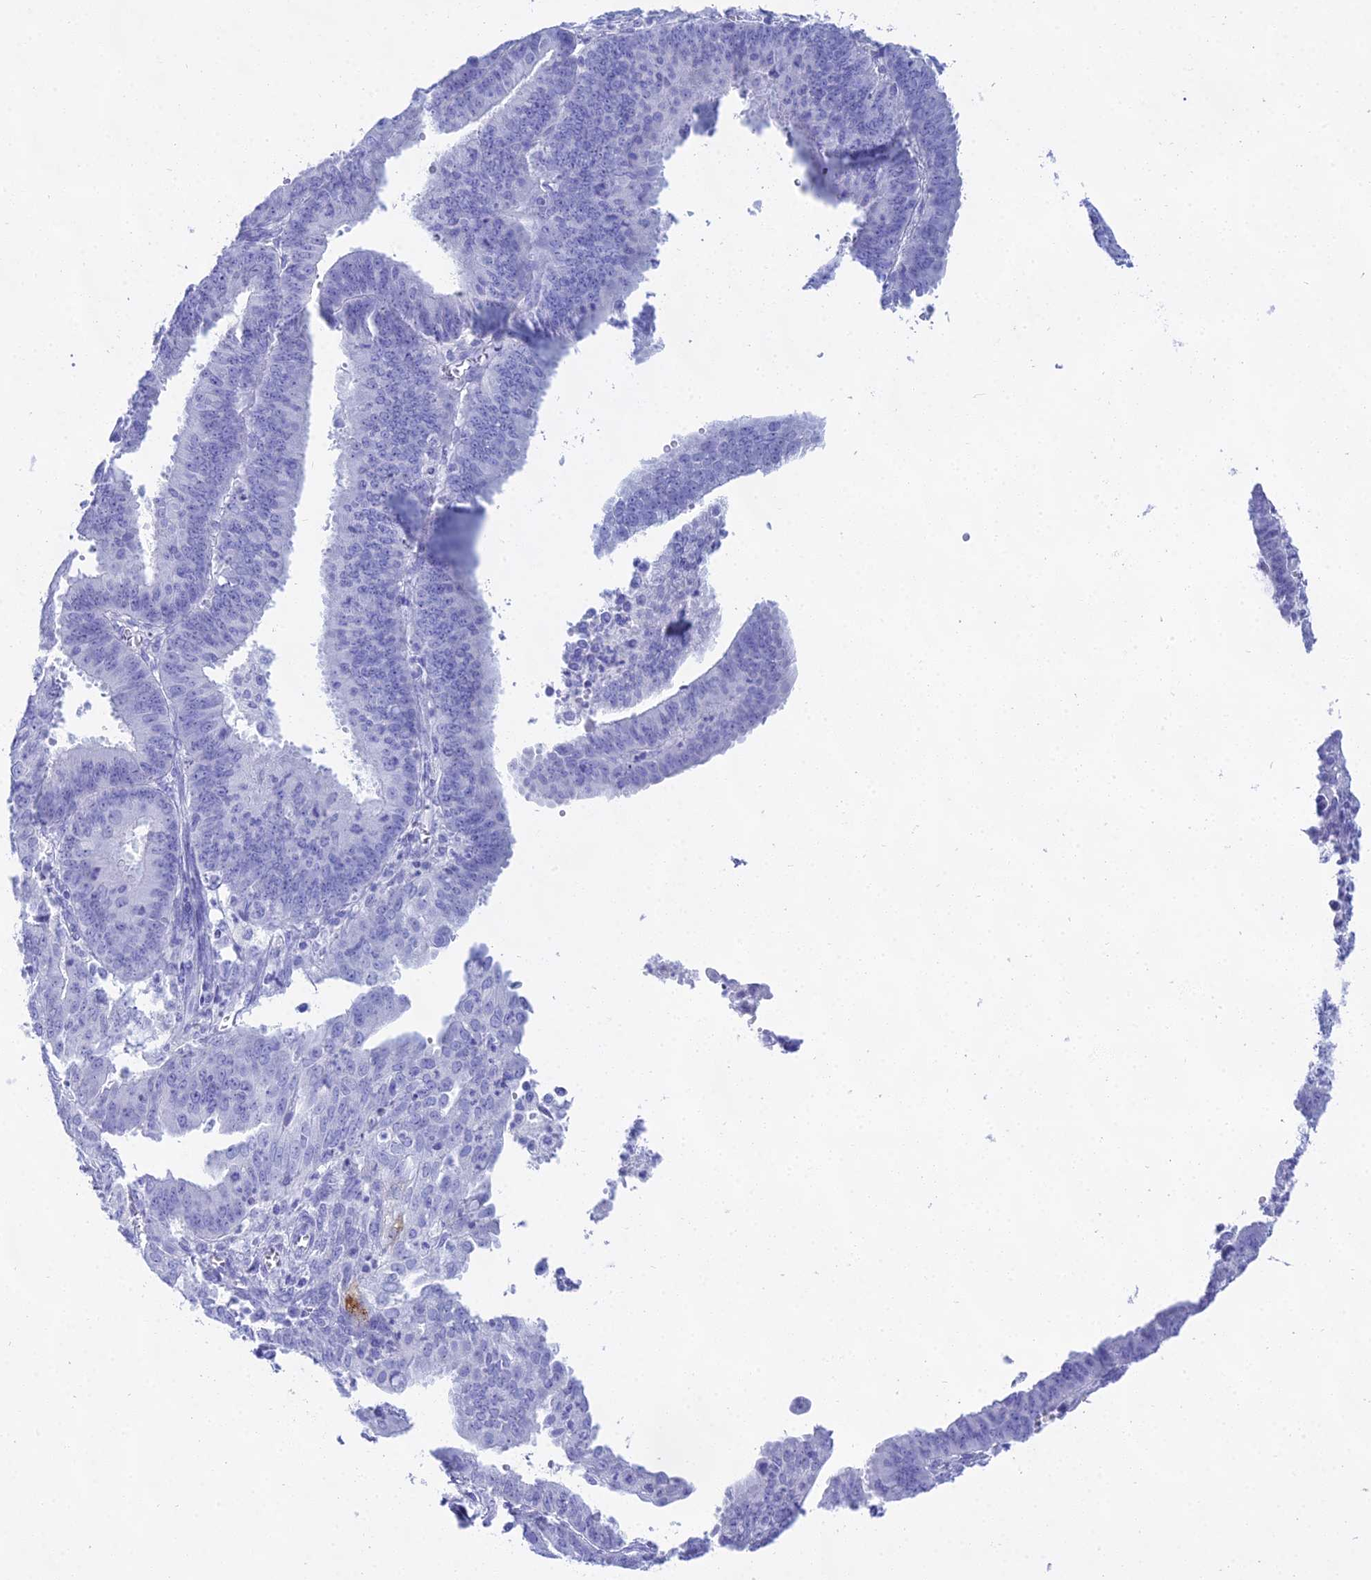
{"staining": {"intensity": "negative", "quantity": "none", "location": "none"}, "tissue": "endometrial cancer", "cell_type": "Tumor cells", "image_type": "cancer", "snomed": [{"axis": "morphology", "description": "Adenocarcinoma, NOS"}, {"axis": "topography", "description": "Endometrium"}], "caption": "DAB (3,3'-diaminobenzidine) immunohistochemical staining of human endometrial cancer exhibits no significant positivity in tumor cells.", "gene": "CGB2", "patient": {"sex": "female", "age": 73}}